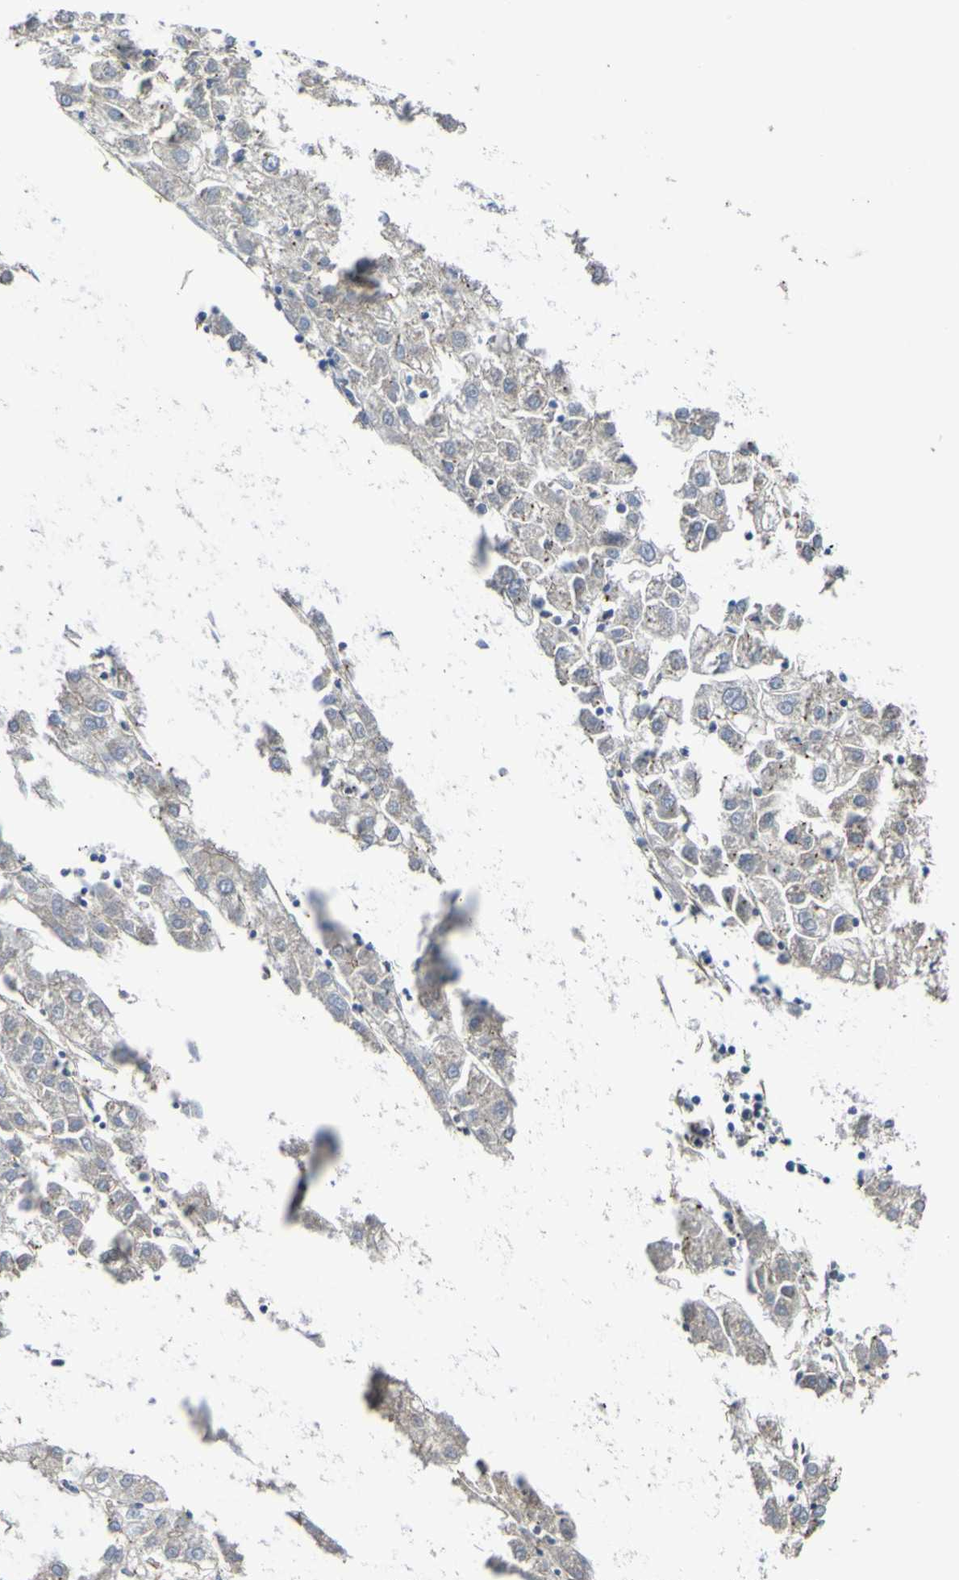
{"staining": {"intensity": "weak", "quantity": ">75%", "location": "cytoplasmic/membranous"}, "tissue": "liver cancer", "cell_type": "Tumor cells", "image_type": "cancer", "snomed": [{"axis": "morphology", "description": "Carcinoma, Hepatocellular, NOS"}, {"axis": "topography", "description": "Liver"}], "caption": "There is low levels of weak cytoplasmic/membranous staining in tumor cells of liver cancer (hepatocellular carcinoma), as demonstrated by immunohistochemical staining (brown color).", "gene": "TNFSF15", "patient": {"sex": "male", "age": 72}}